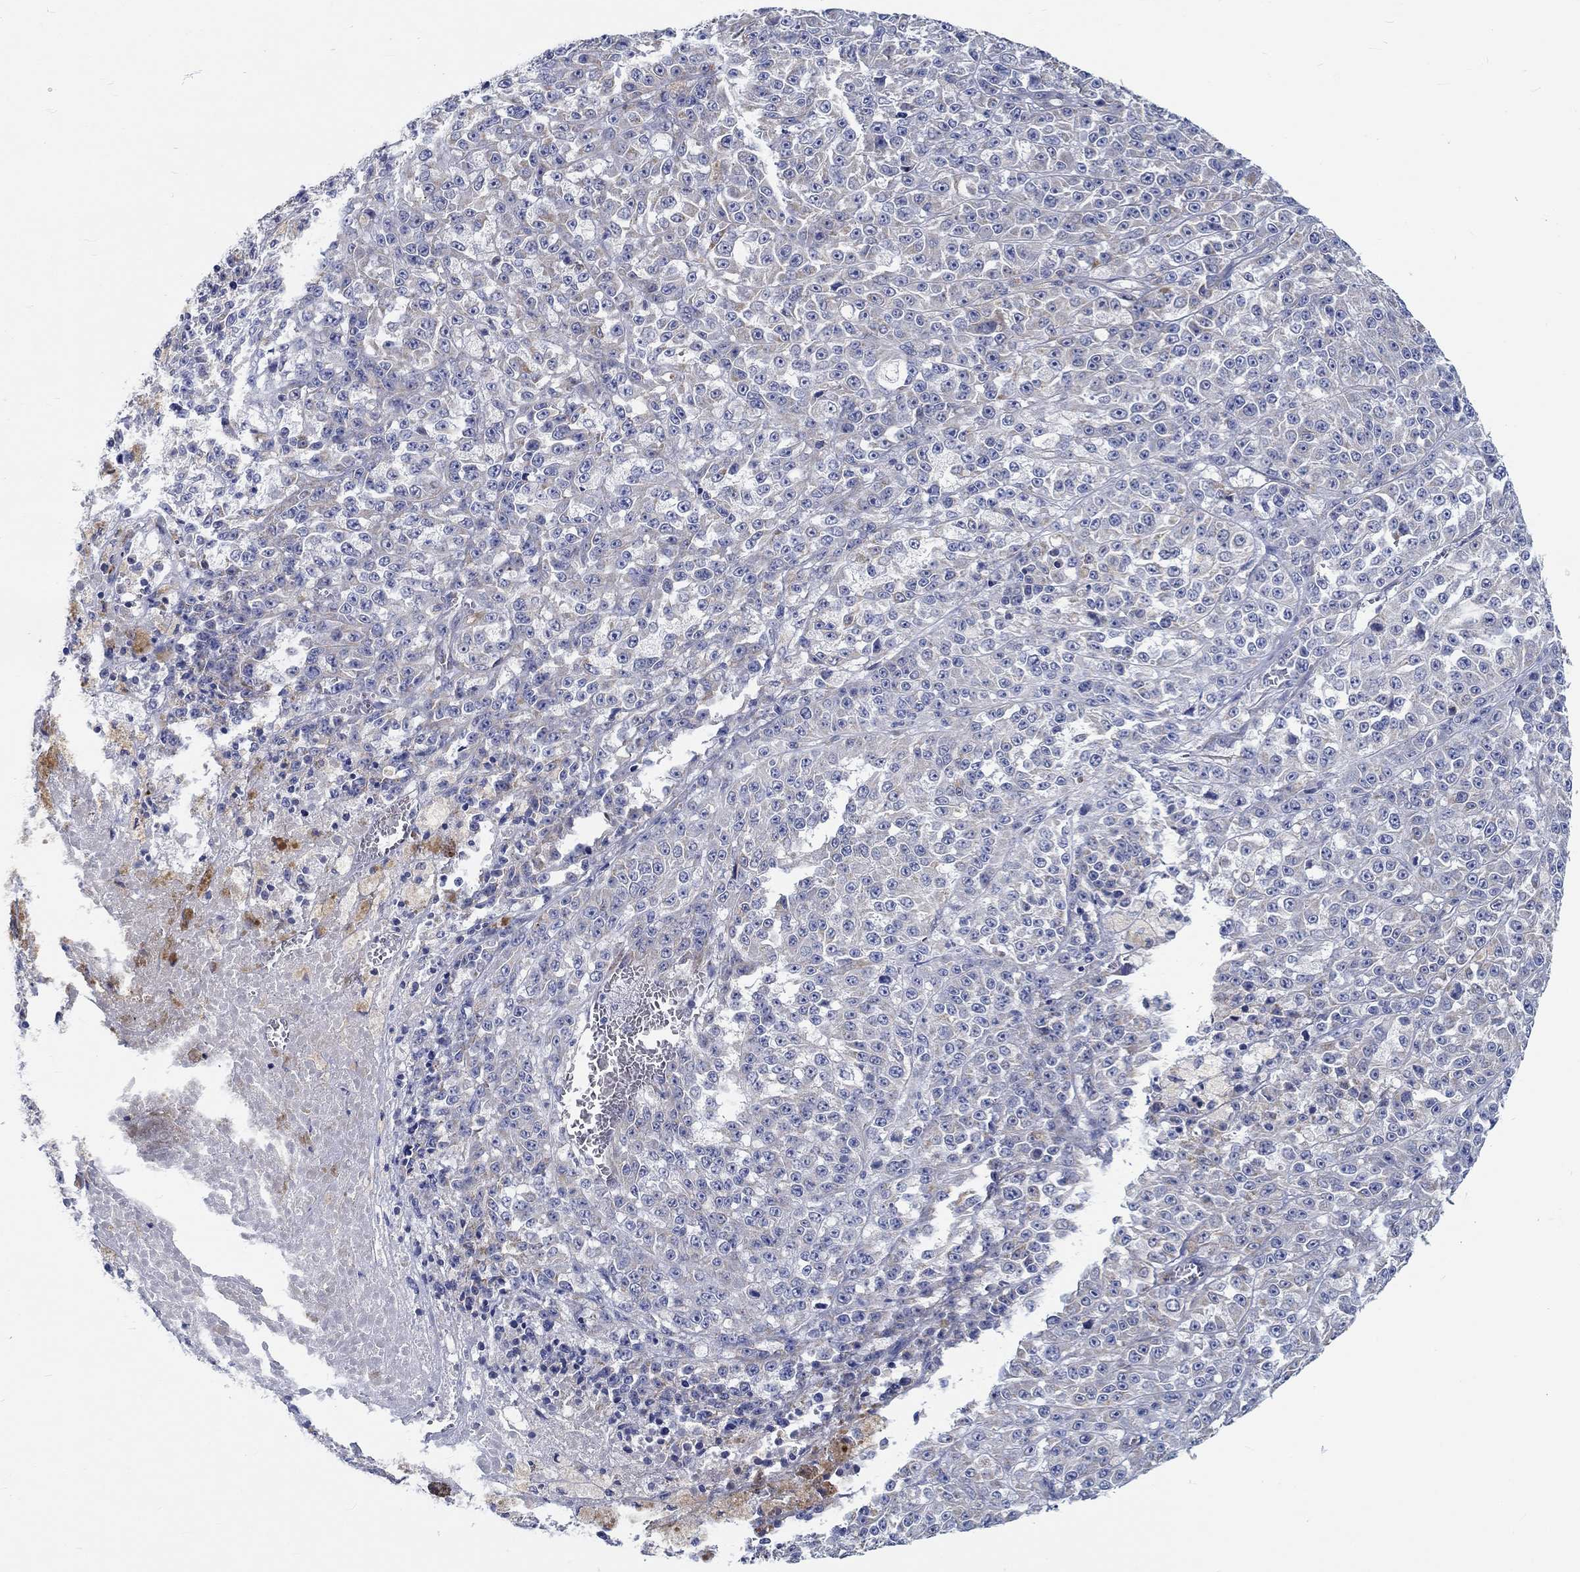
{"staining": {"intensity": "weak", "quantity": "<25%", "location": "cytoplasmic/membranous"}, "tissue": "melanoma", "cell_type": "Tumor cells", "image_type": "cancer", "snomed": [{"axis": "morphology", "description": "Malignant melanoma, NOS"}, {"axis": "topography", "description": "Skin"}], "caption": "A high-resolution micrograph shows IHC staining of melanoma, which exhibits no significant positivity in tumor cells.", "gene": "MYBPC1", "patient": {"sex": "female", "age": 58}}